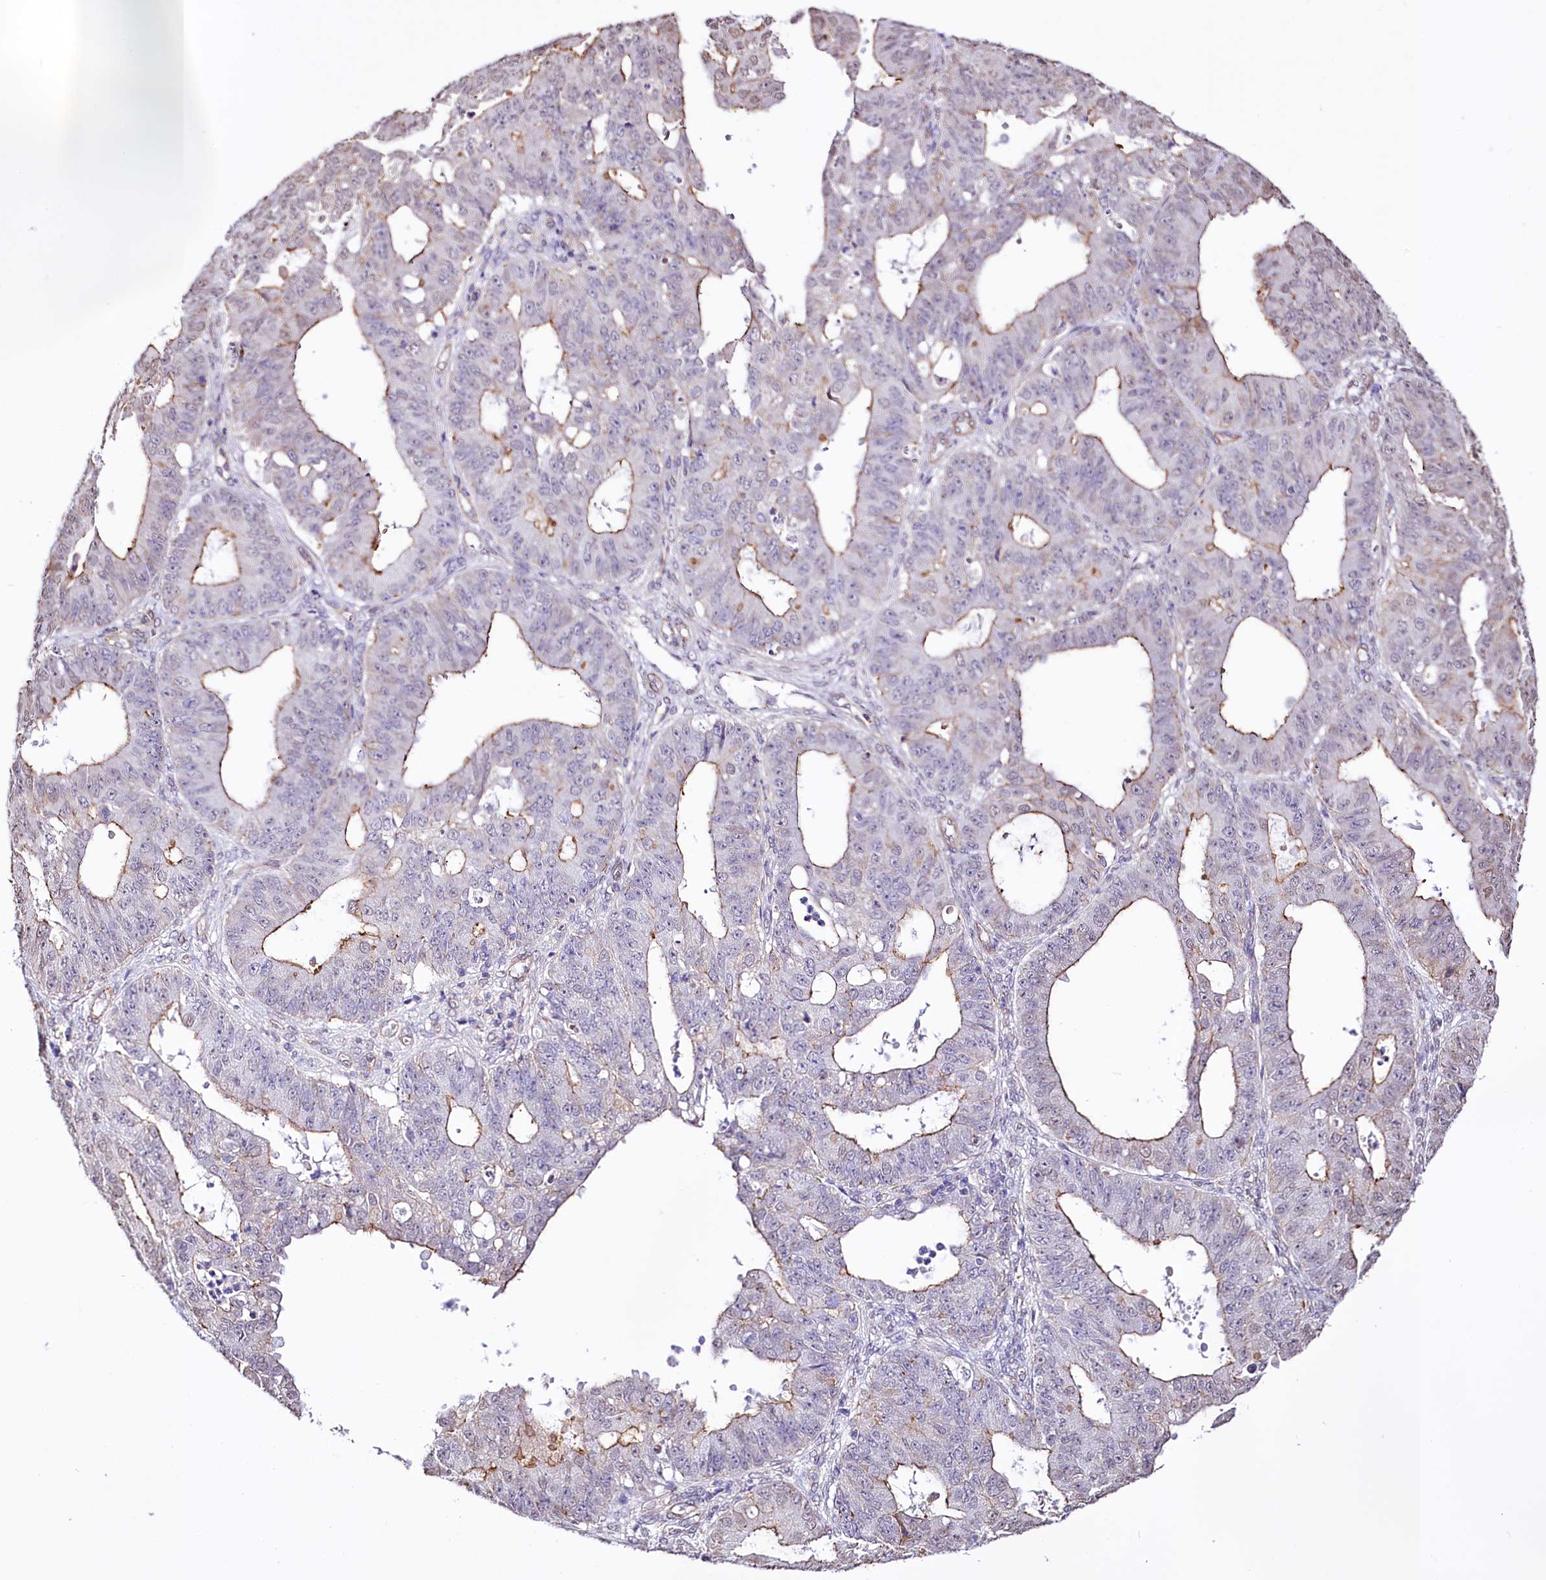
{"staining": {"intensity": "moderate", "quantity": "<25%", "location": "cytoplasmic/membranous"}, "tissue": "ovarian cancer", "cell_type": "Tumor cells", "image_type": "cancer", "snomed": [{"axis": "morphology", "description": "Carcinoma, endometroid"}, {"axis": "topography", "description": "Appendix"}, {"axis": "topography", "description": "Ovary"}], "caption": "The image exhibits immunohistochemical staining of ovarian endometroid carcinoma. There is moderate cytoplasmic/membranous positivity is appreciated in about <25% of tumor cells.", "gene": "ST7", "patient": {"sex": "female", "age": 42}}